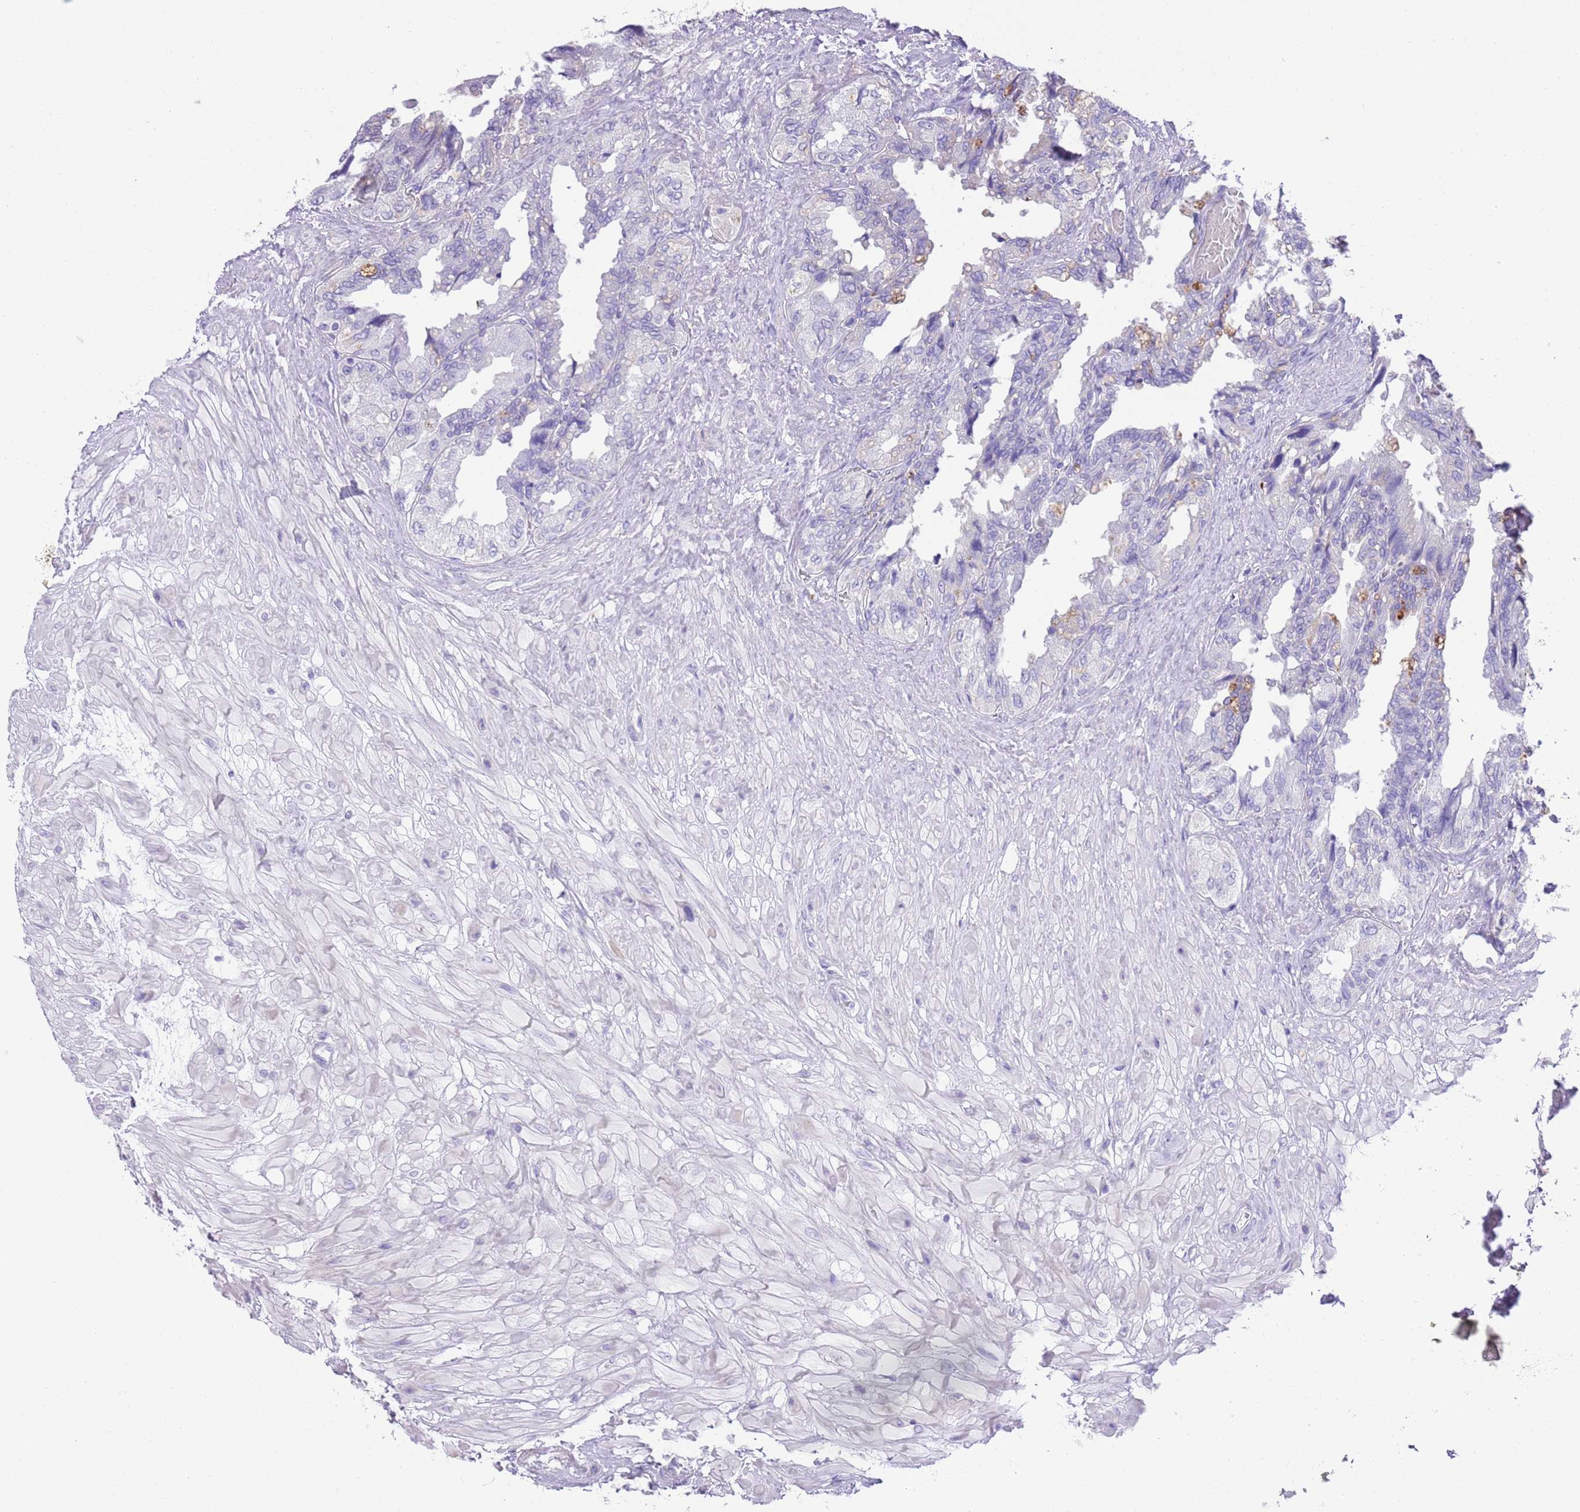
{"staining": {"intensity": "moderate", "quantity": "<25%", "location": "cytoplasmic/membranous"}, "tissue": "seminal vesicle", "cell_type": "Glandular cells", "image_type": "normal", "snomed": [{"axis": "morphology", "description": "Normal tissue, NOS"}, {"axis": "topography", "description": "Seminal veicle"}, {"axis": "topography", "description": "Peripheral nerve tissue"}], "caption": "Immunohistochemistry (IHC) staining of benign seminal vesicle, which exhibits low levels of moderate cytoplasmic/membranous staining in approximately <25% of glandular cells indicating moderate cytoplasmic/membranous protein expression. The staining was performed using DAB (3,3'-diaminobenzidine) (brown) for protein detection and nuclei were counterstained in hematoxylin (blue).", "gene": "ABHD17C", "patient": {"sex": "male", "age": 60}}